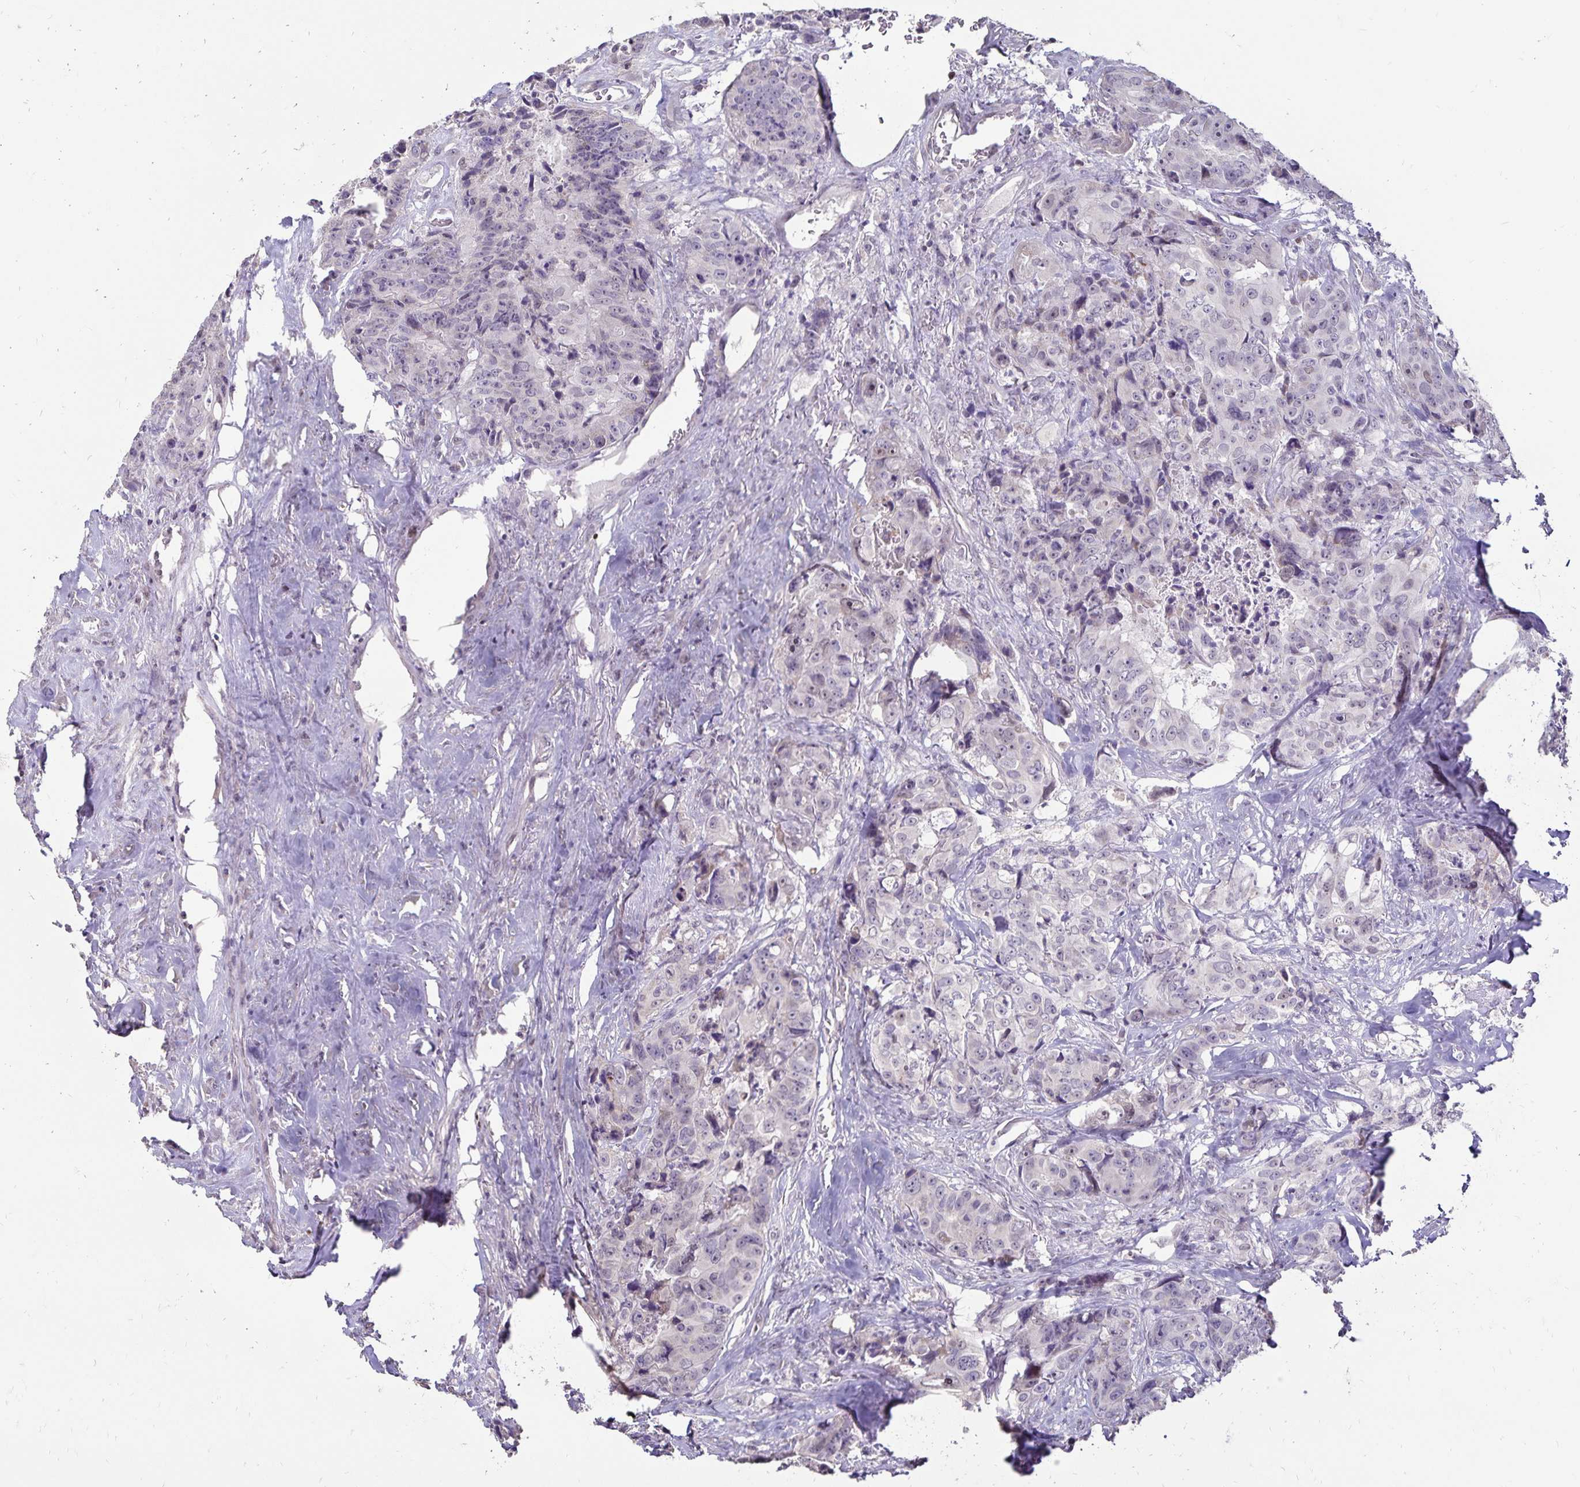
{"staining": {"intensity": "negative", "quantity": "none", "location": "none"}, "tissue": "colorectal cancer", "cell_type": "Tumor cells", "image_type": "cancer", "snomed": [{"axis": "morphology", "description": "Adenocarcinoma, NOS"}, {"axis": "topography", "description": "Rectum"}], "caption": "Human adenocarcinoma (colorectal) stained for a protein using IHC exhibits no positivity in tumor cells.", "gene": "POLB", "patient": {"sex": "female", "age": 62}}